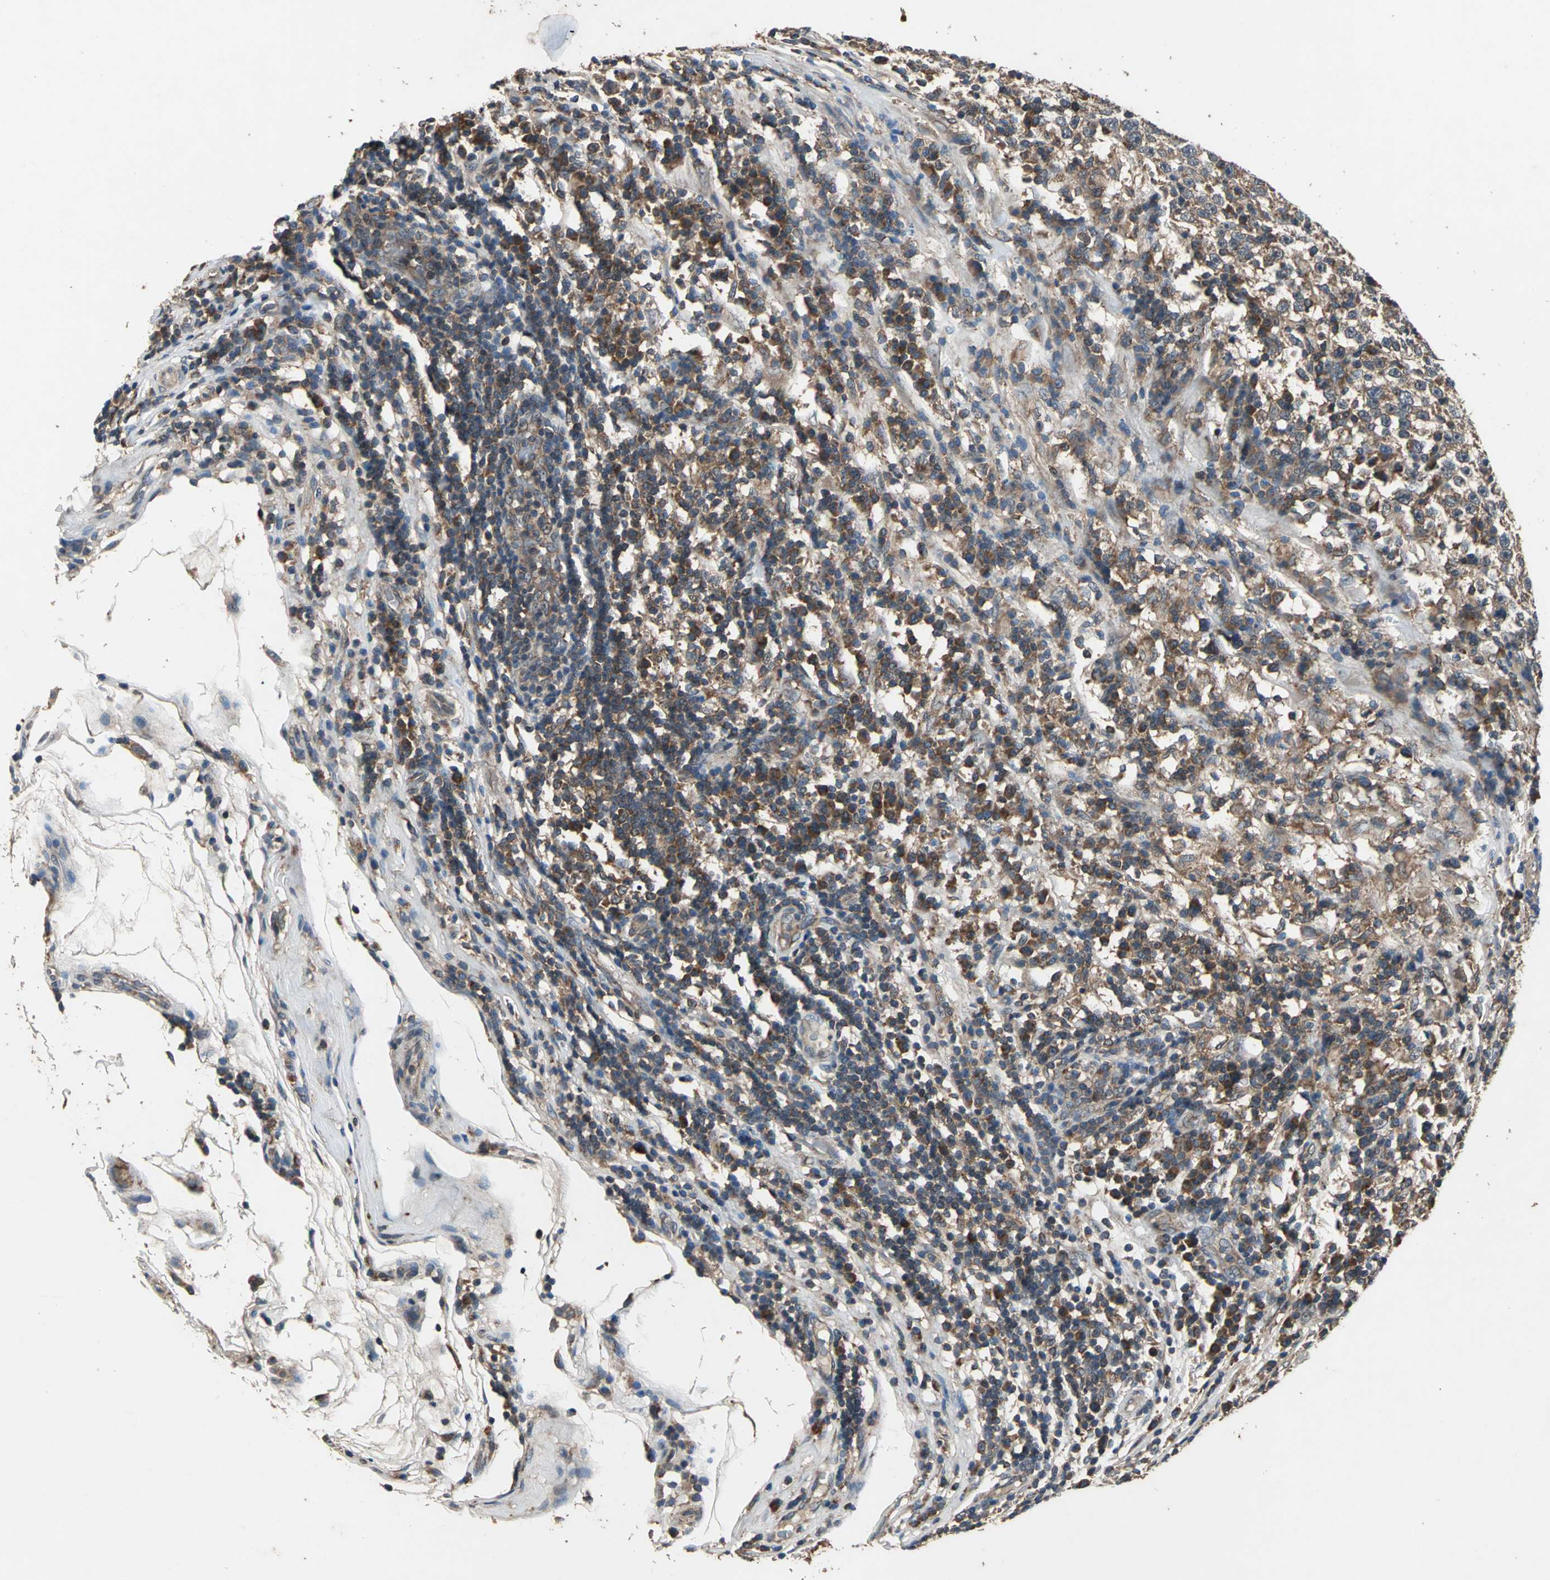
{"staining": {"intensity": "moderate", "quantity": ">75%", "location": "cytoplasmic/membranous"}, "tissue": "testis cancer", "cell_type": "Tumor cells", "image_type": "cancer", "snomed": [{"axis": "morphology", "description": "Seminoma, NOS"}, {"axis": "topography", "description": "Testis"}], "caption": "This photomicrograph shows seminoma (testis) stained with immunohistochemistry (IHC) to label a protein in brown. The cytoplasmic/membranous of tumor cells show moderate positivity for the protein. Nuclei are counter-stained blue.", "gene": "ZNF608", "patient": {"sex": "male", "age": 43}}